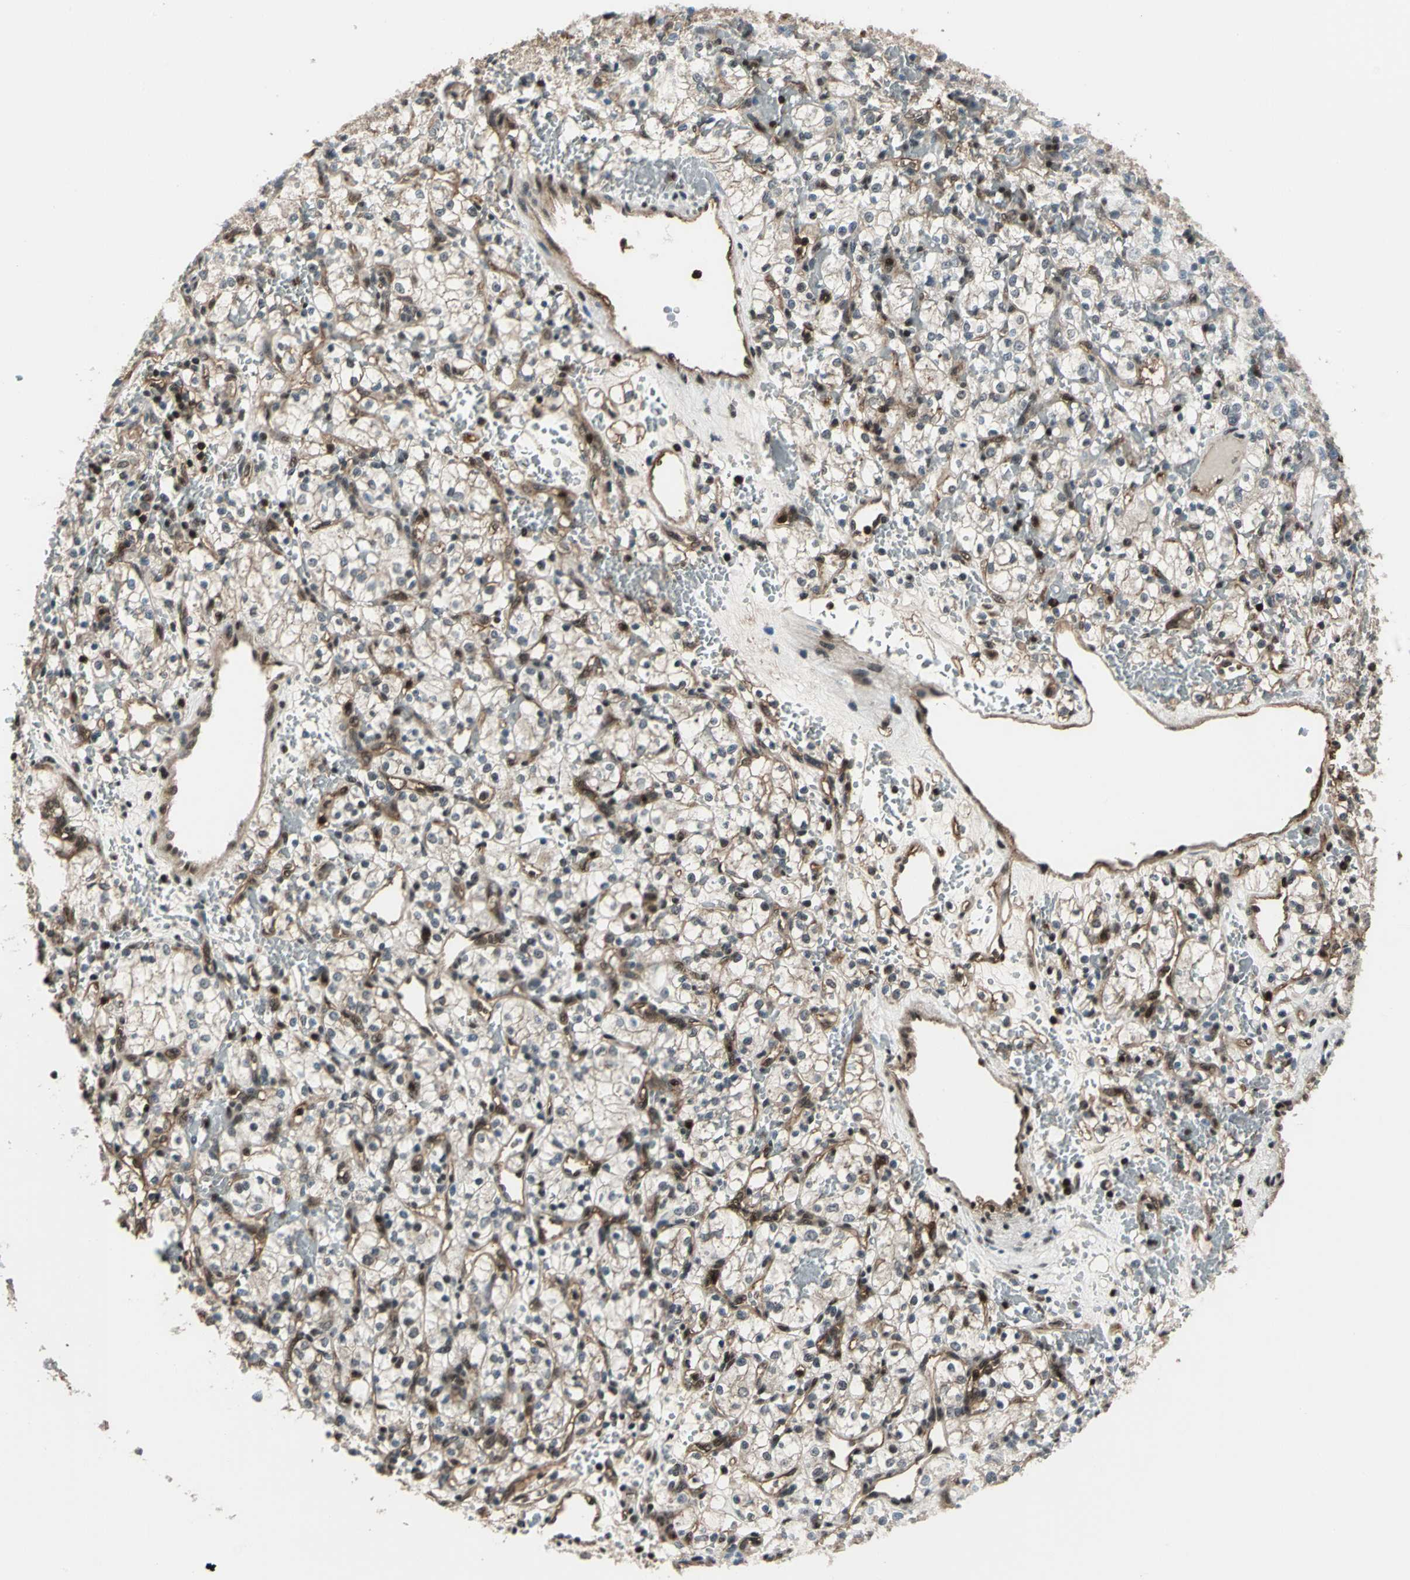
{"staining": {"intensity": "negative", "quantity": "none", "location": "none"}, "tissue": "renal cancer", "cell_type": "Tumor cells", "image_type": "cancer", "snomed": [{"axis": "morphology", "description": "Adenocarcinoma, NOS"}, {"axis": "topography", "description": "Kidney"}], "caption": "There is no significant expression in tumor cells of renal cancer.", "gene": "NR2C2", "patient": {"sex": "female", "age": 60}}